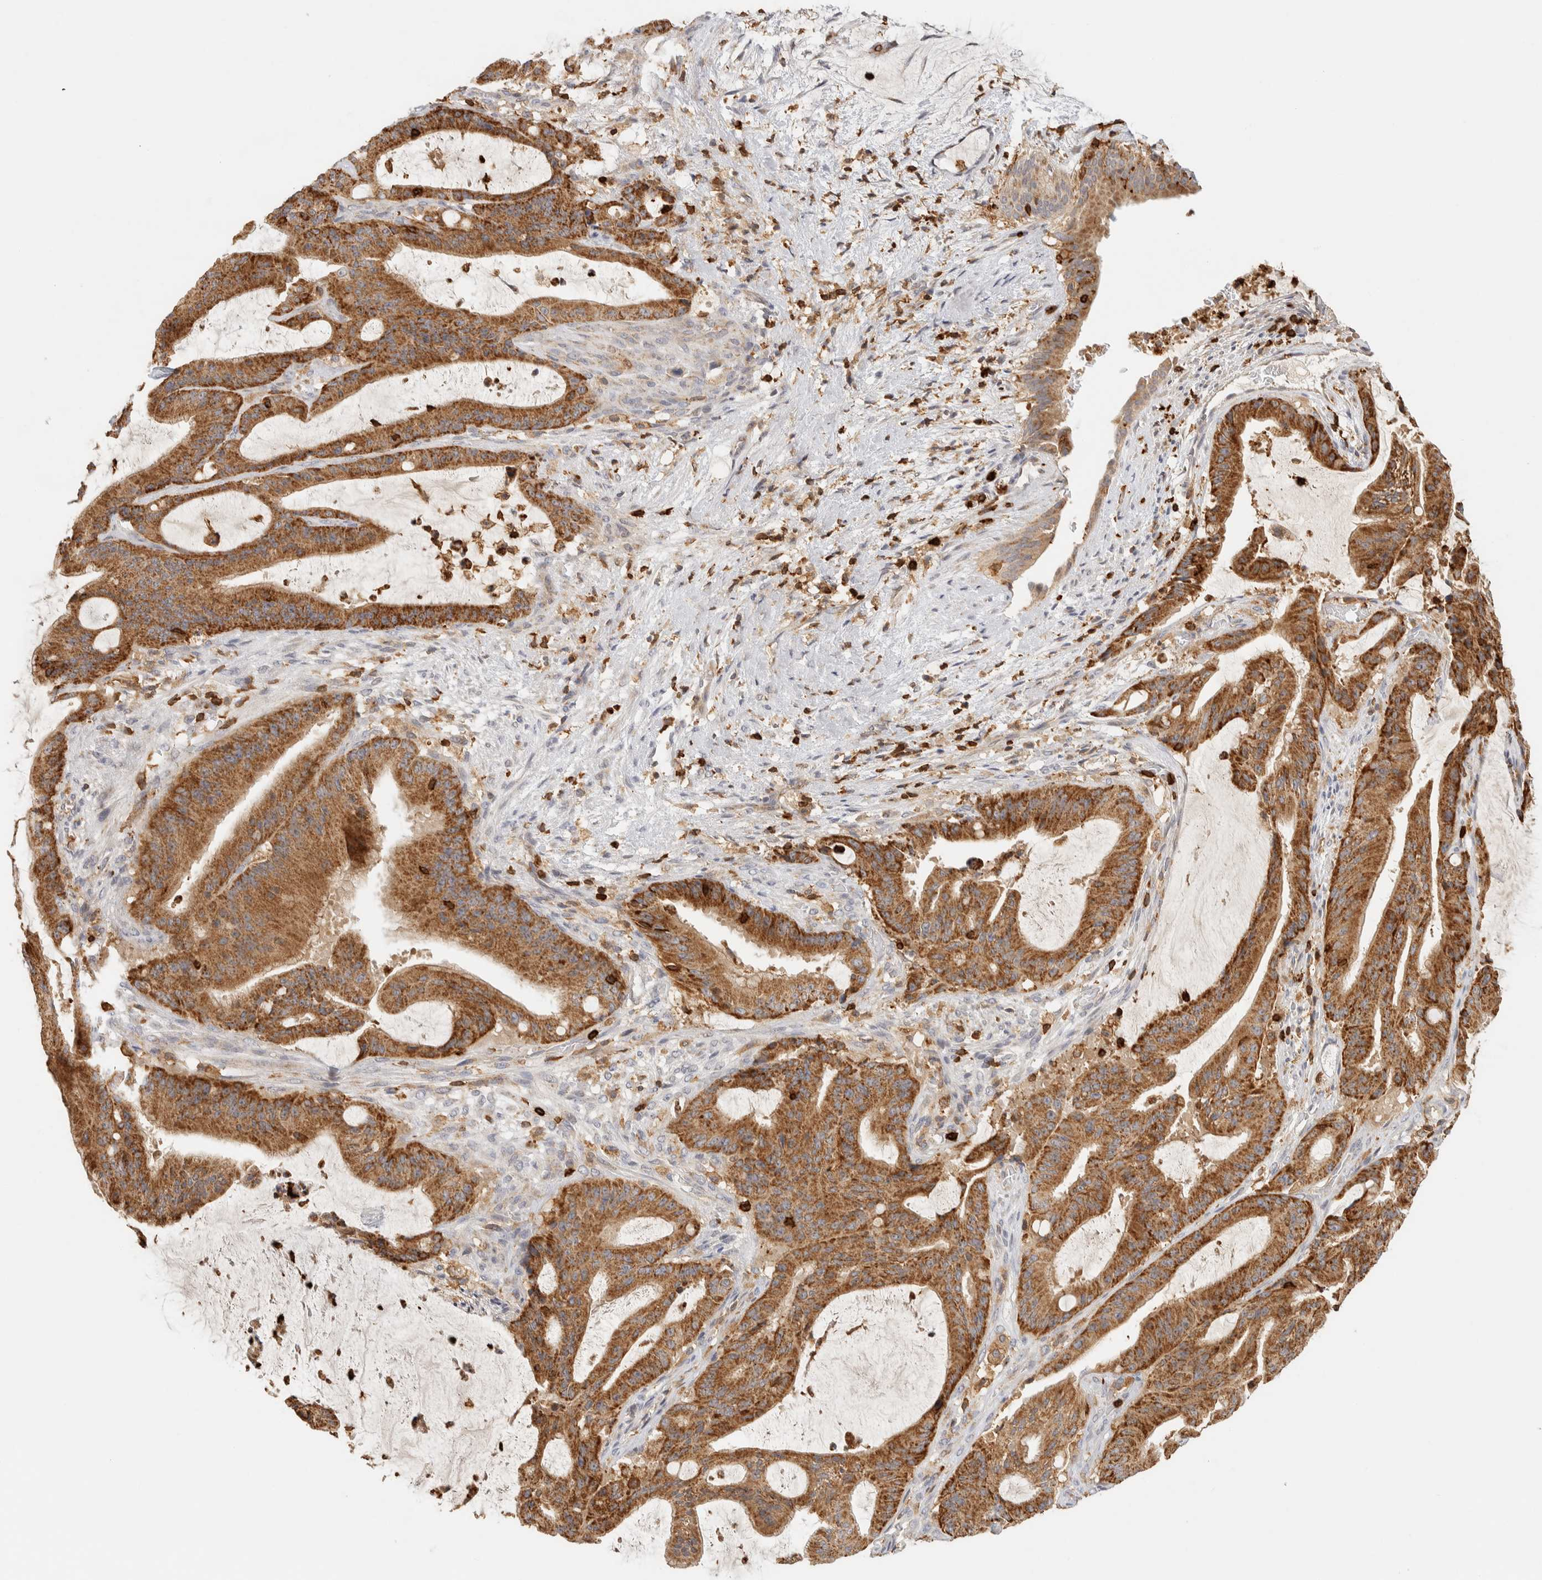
{"staining": {"intensity": "strong", "quantity": ">75%", "location": "cytoplasmic/membranous"}, "tissue": "liver cancer", "cell_type": "Tumor cells", "image_type": "cancer", "snomed": [{"axis": "morphology", "description": "Normal tissue, NOS"}, {"axis": "morphology", "description": "Cholangiocarcinoma"}, {"axis": "topography", "description": "Liver"}, {"axis": "topography", "description": "Peripheral nerve tissue"}], "caption": "A histopathology image of cholangiocarcinoma (liver) stained for a protein exhibits strong cytoplasmic/membranous brown staining in tumor cells.", "gene": "RUNDC1", "patient": {"sex": "female", "age": 73}}